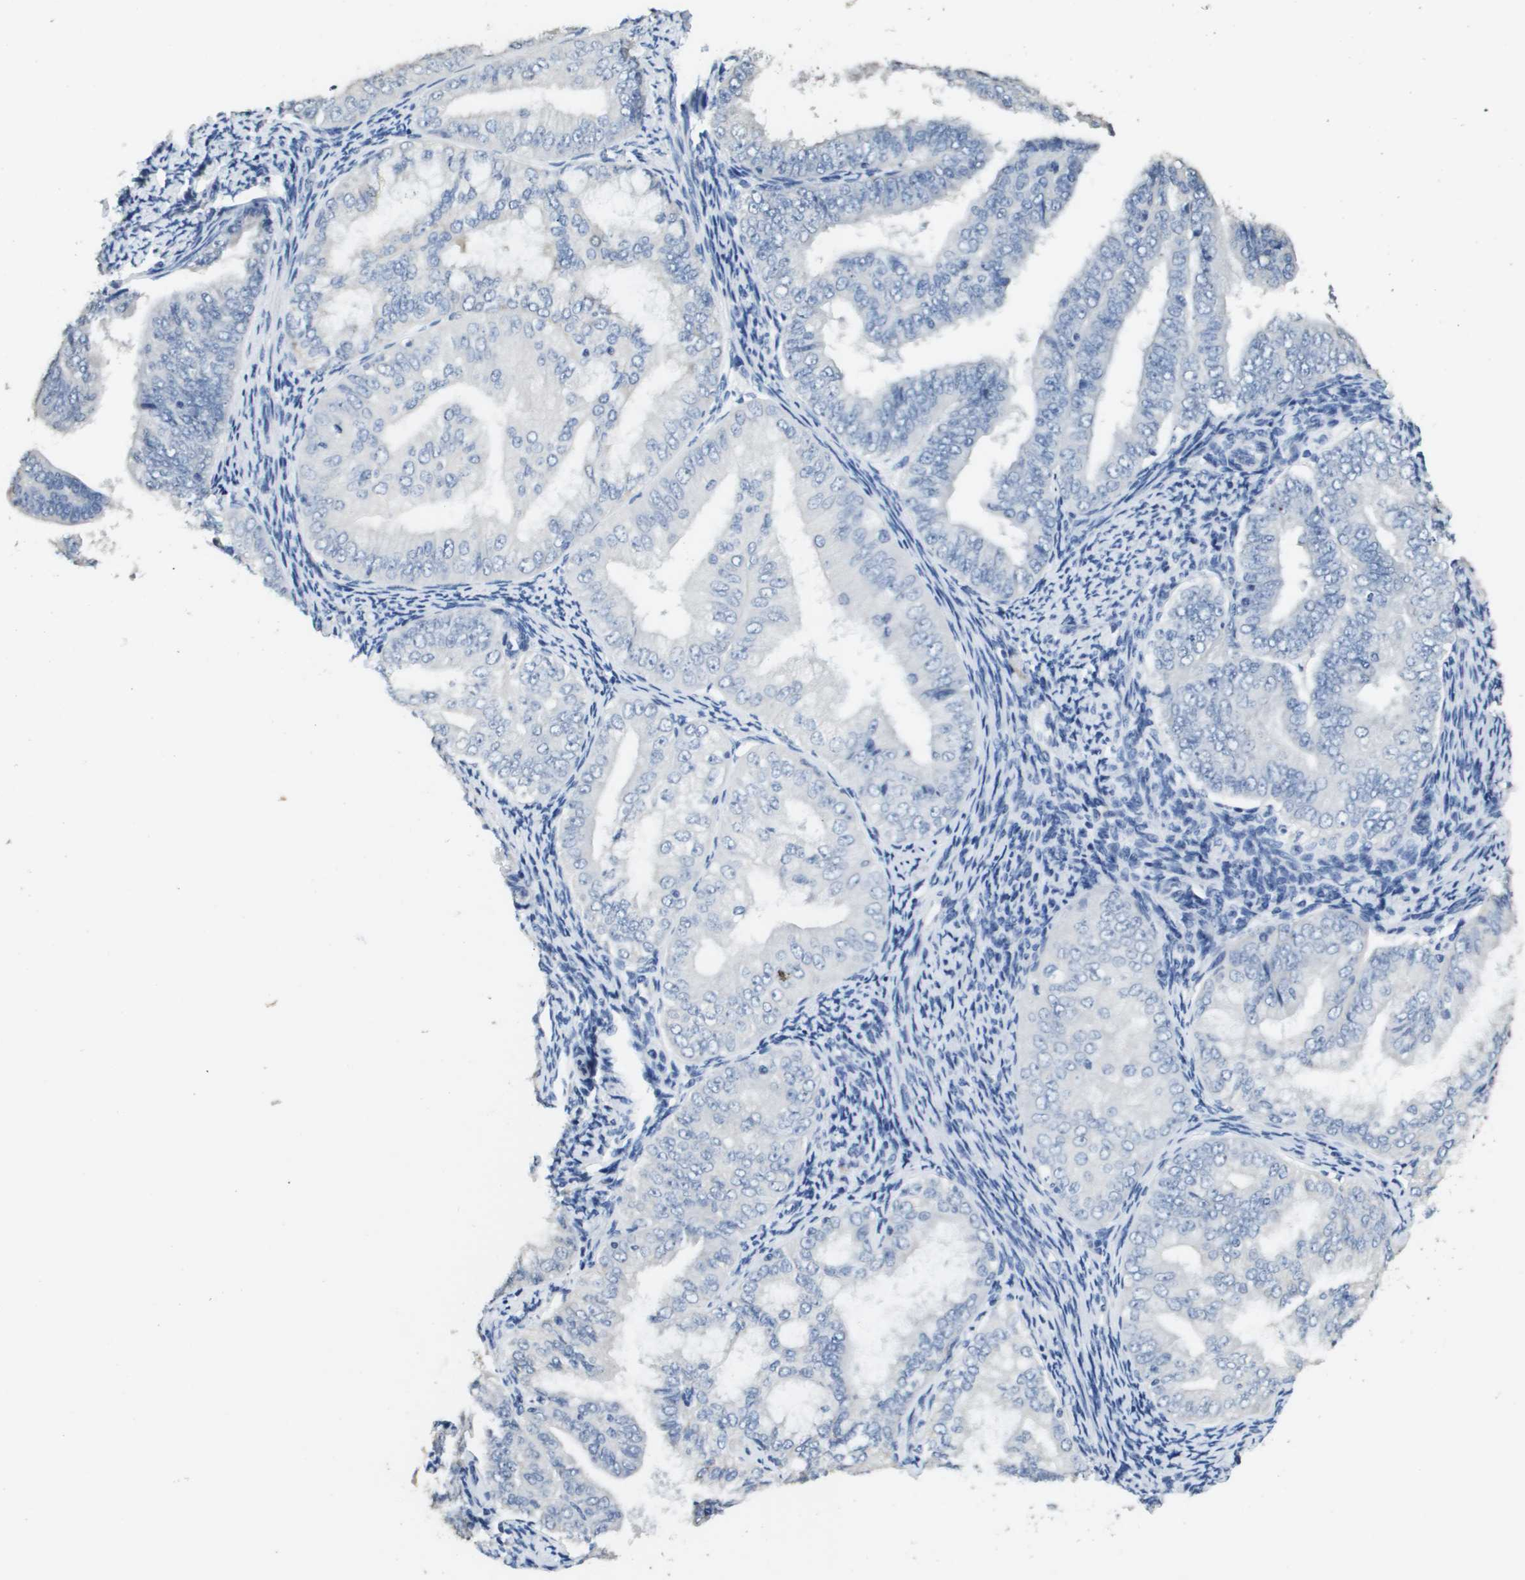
{"staining": {"intensity": "negative", "quantity": "none", "location": "none"}, "tissue": "endometrial cancer", "cell_type": "Tumor cells", "image_type": "cancer", "snomed": [{"axis": "morphology", "description": "Adenocarcinoma, NOS"}, {"axis": "topography", "description": "Endometrium"}], "caption": "High power microscopy photomicrograph of an immunohistochemistry image of adenocarcinoma (endometrial), revealing no significant positivity in tumor cells.", "gene": "MT3", "patient": {"sex": "female", "age": 63}}